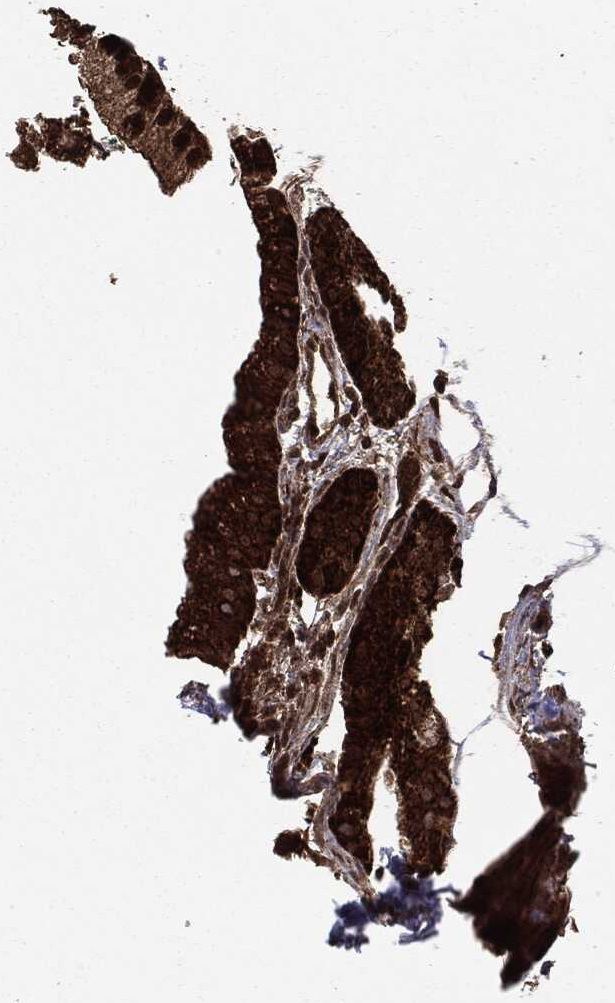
{"staining": {"intensity": "strong", "quantity": ">75%", "location": "cytoplasmic/membranous"}, "tissue": "gallbladder", "cell_type": "Glandular cells", "image_type": "normal", "snomed": [{"axis": "morphology", "description": "Normal tissue, NOS"}, {"axis": "topography", "description": "Gallbladder"}], "caption": "Protein staining by IHC displays strong cytoplasmic/membranous positivity in approximately >75% of glandular cells in unremarkable gallbladder.", "gene": "MAP2K1", "patient": {"sex": "male", "age": 67}}